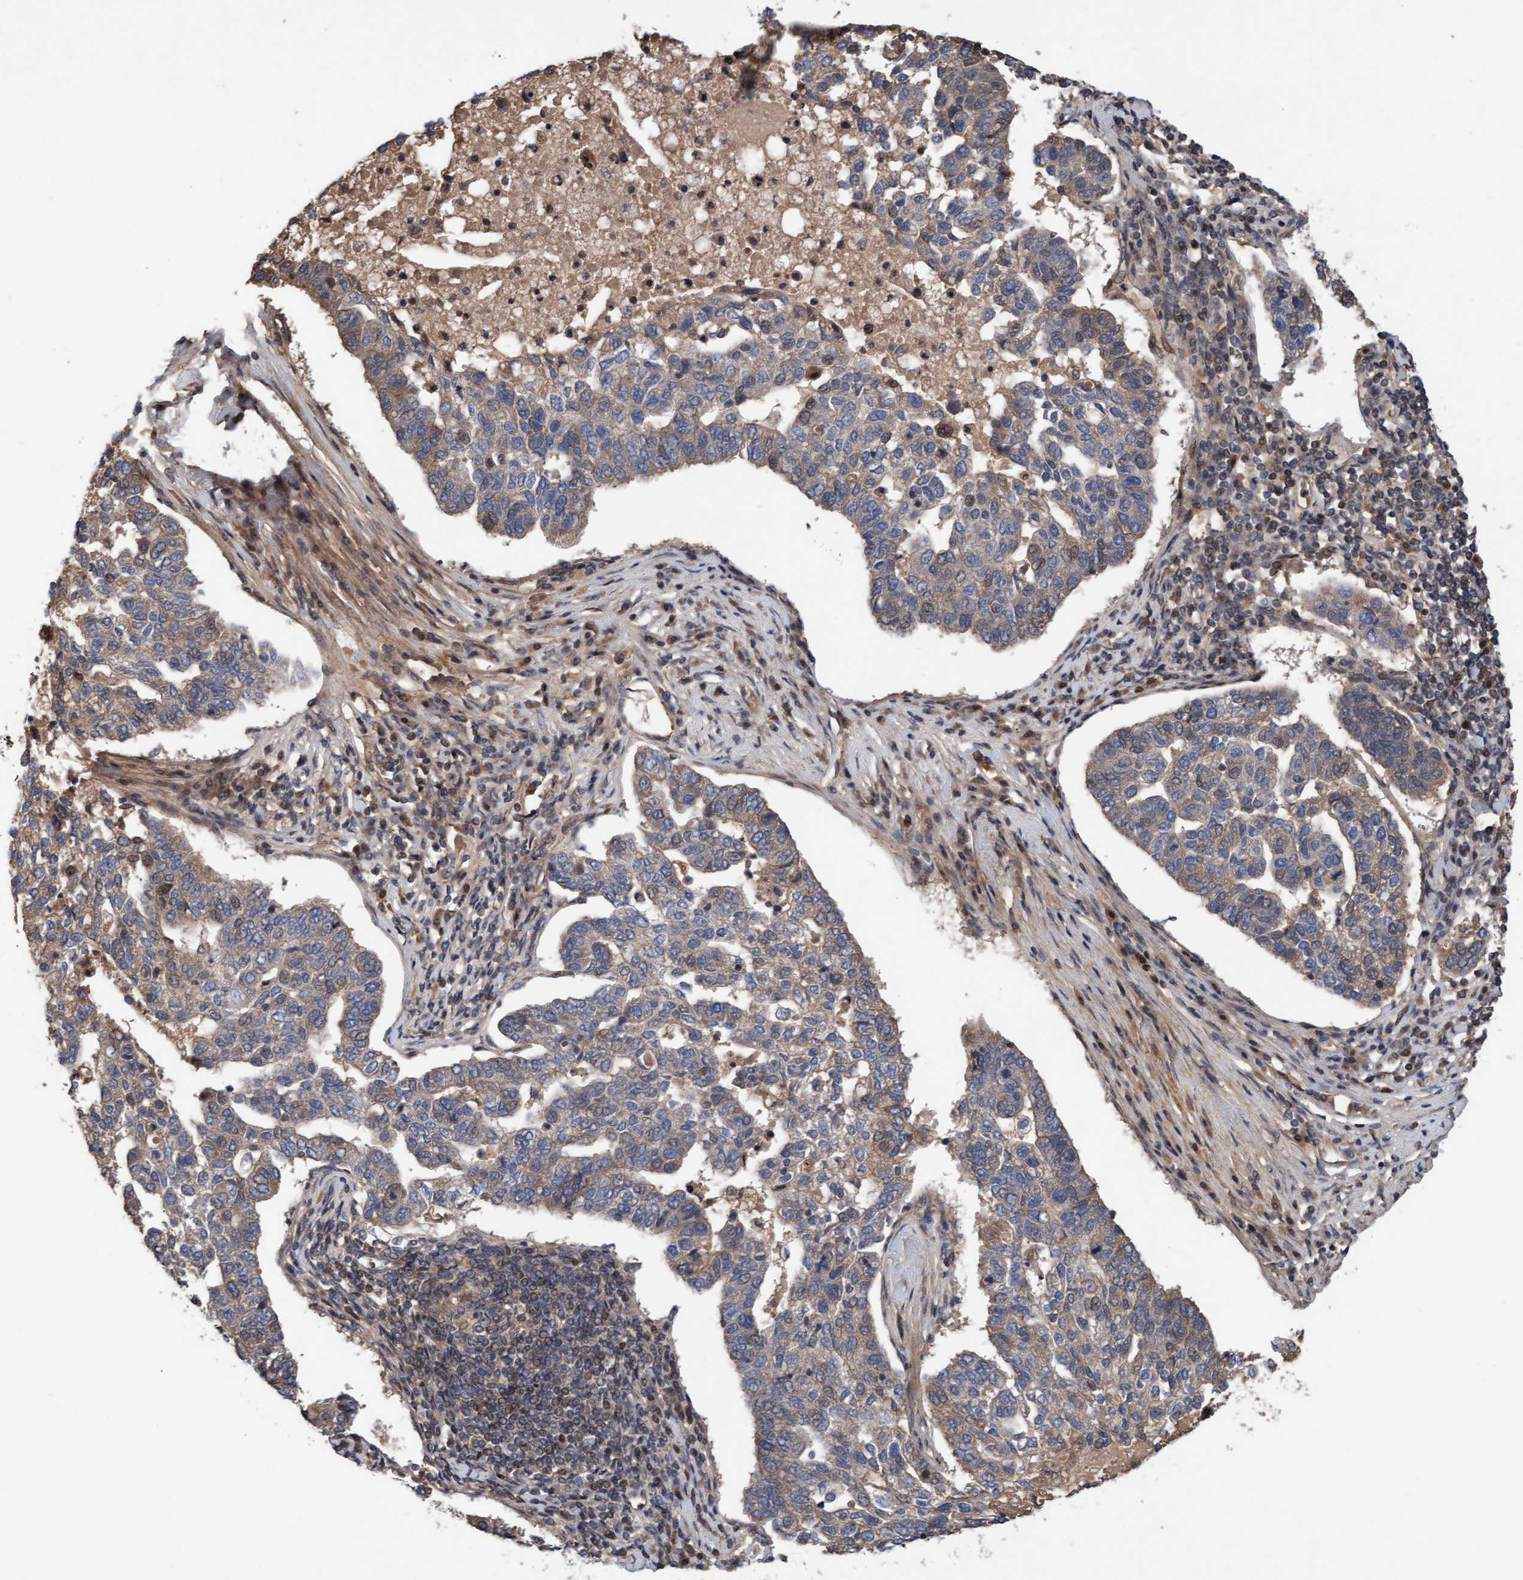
{"staining": {"intensity": "weak", "quantity": "25%-75%", "location": "cytoplasmic/membranous,nuclear"}, "tissue": "pancreatic cancer", "cell_type": "Tumor cells", "image_type": "cancer", "snomed": [{"axis": "morphology", "description": "Adenocarcinoma, NOS"}, {"axis": "topography", "description": "Pancreas"}], "caption": "High-magnification brightfield microscopy of pancreatic cancer (adenocarcinoma) stained with DAB (brown) and counterstained with hematoxylin (blue). tumor cells exhibit weak cytoplasmic/membranous and nuclear positivity is present in about25%-75% of cells.", "gene": "MLXIP", "patient": {"sex": "female", "age": 61}}